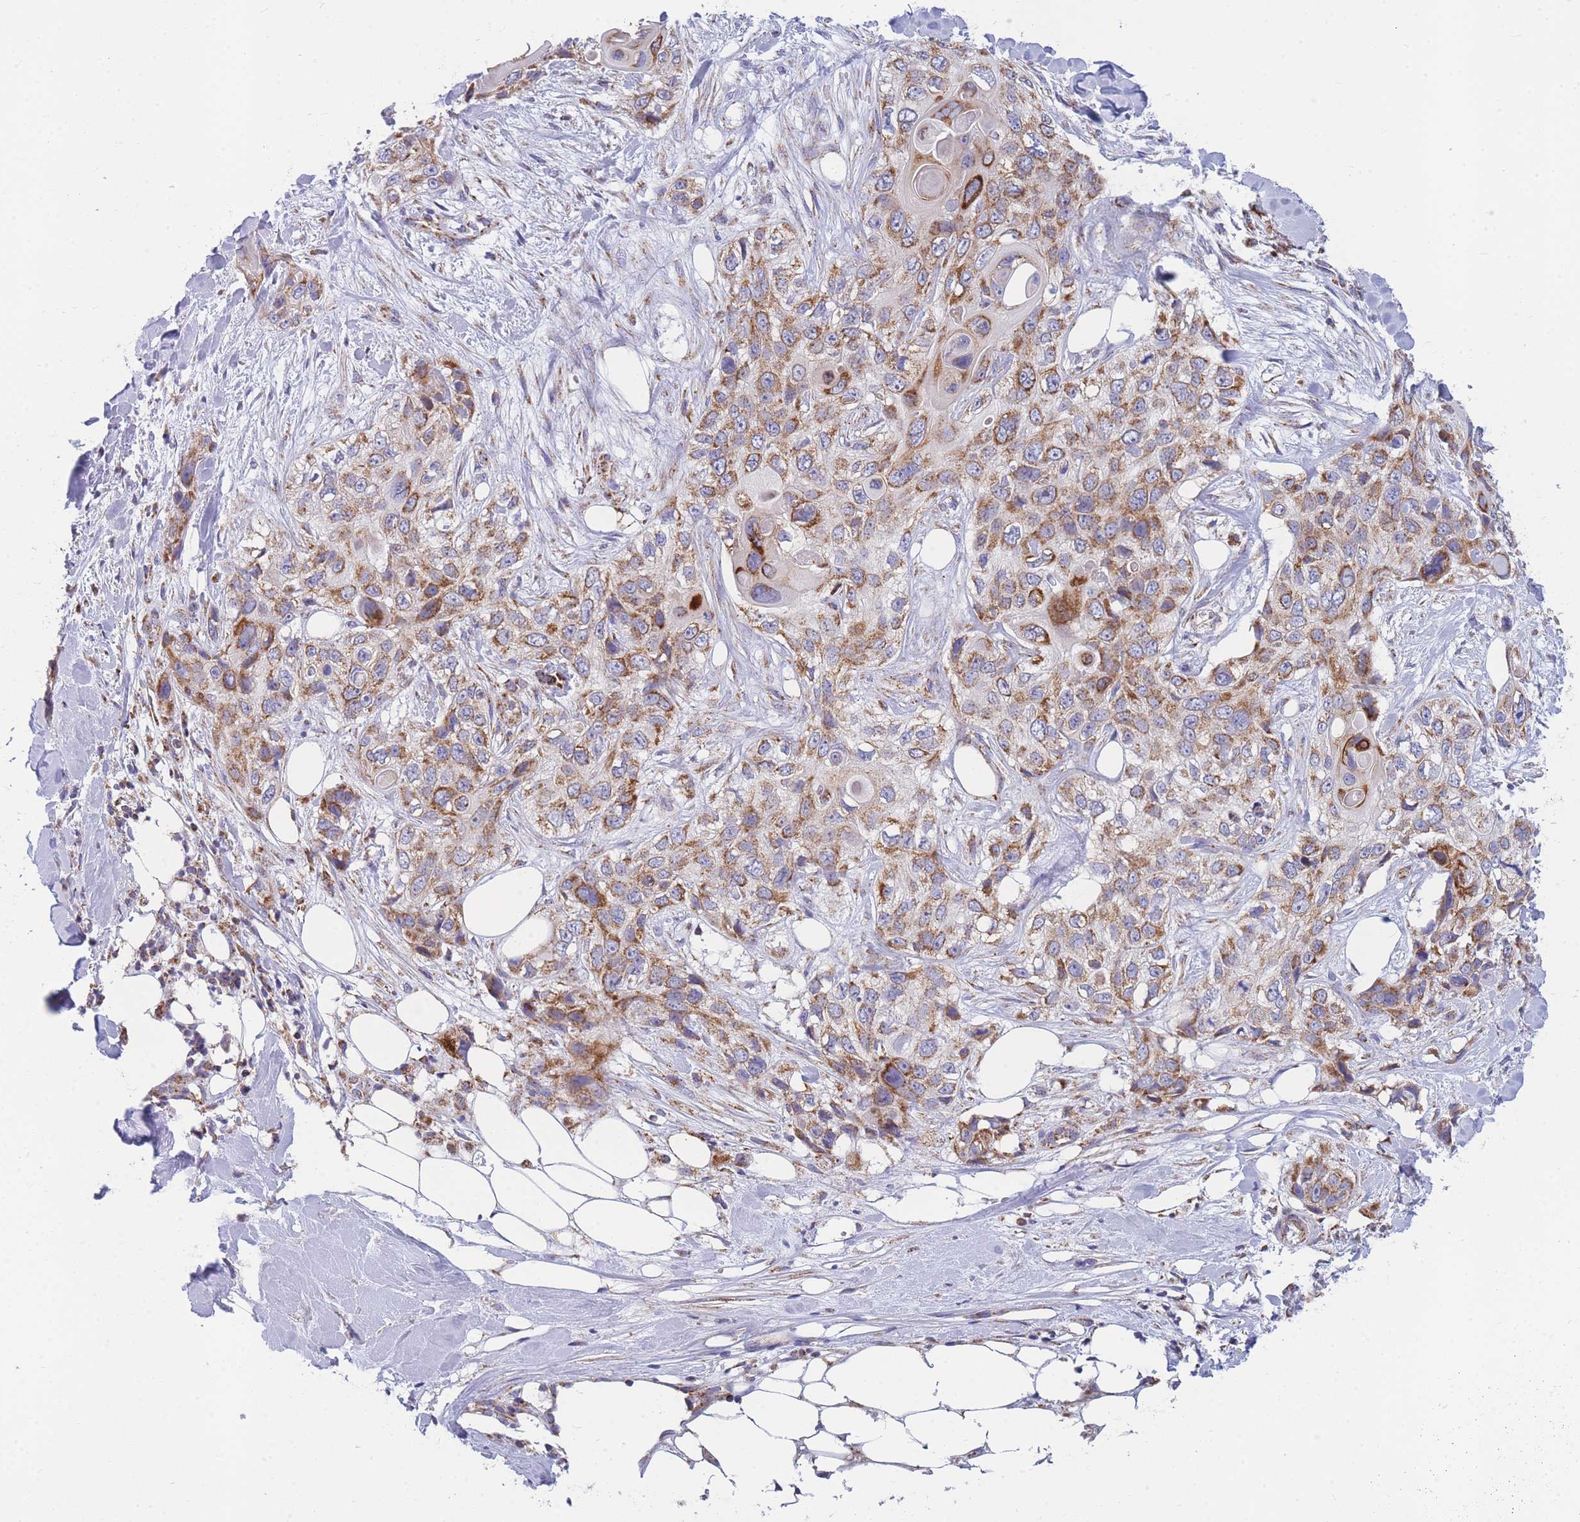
{"staining": {"intensity": "moderate", "quantity": "25%-75%", "location": "cytoplasmic/membranous"}, "tissue": "skin cancer", "cell_type": "Tumor cells", "image_type": "cancer", "snomed": [{"axis": "morphology", "description": "Normal tissue, NOS"}, {"axis": "morphology", "description": "Squamous cell carcinoma, NOS"}, {"axis": "topography", "description": "Skin"}], "caption": "Human squamous cell carcinoma (skin) stained with a brown dye reveals moderate cytoplasmic/membranous positive expression in about 25%-75% of tumor cells.", "gene": "MRPS11", "patient": {"sex": "male", "age": 72}}